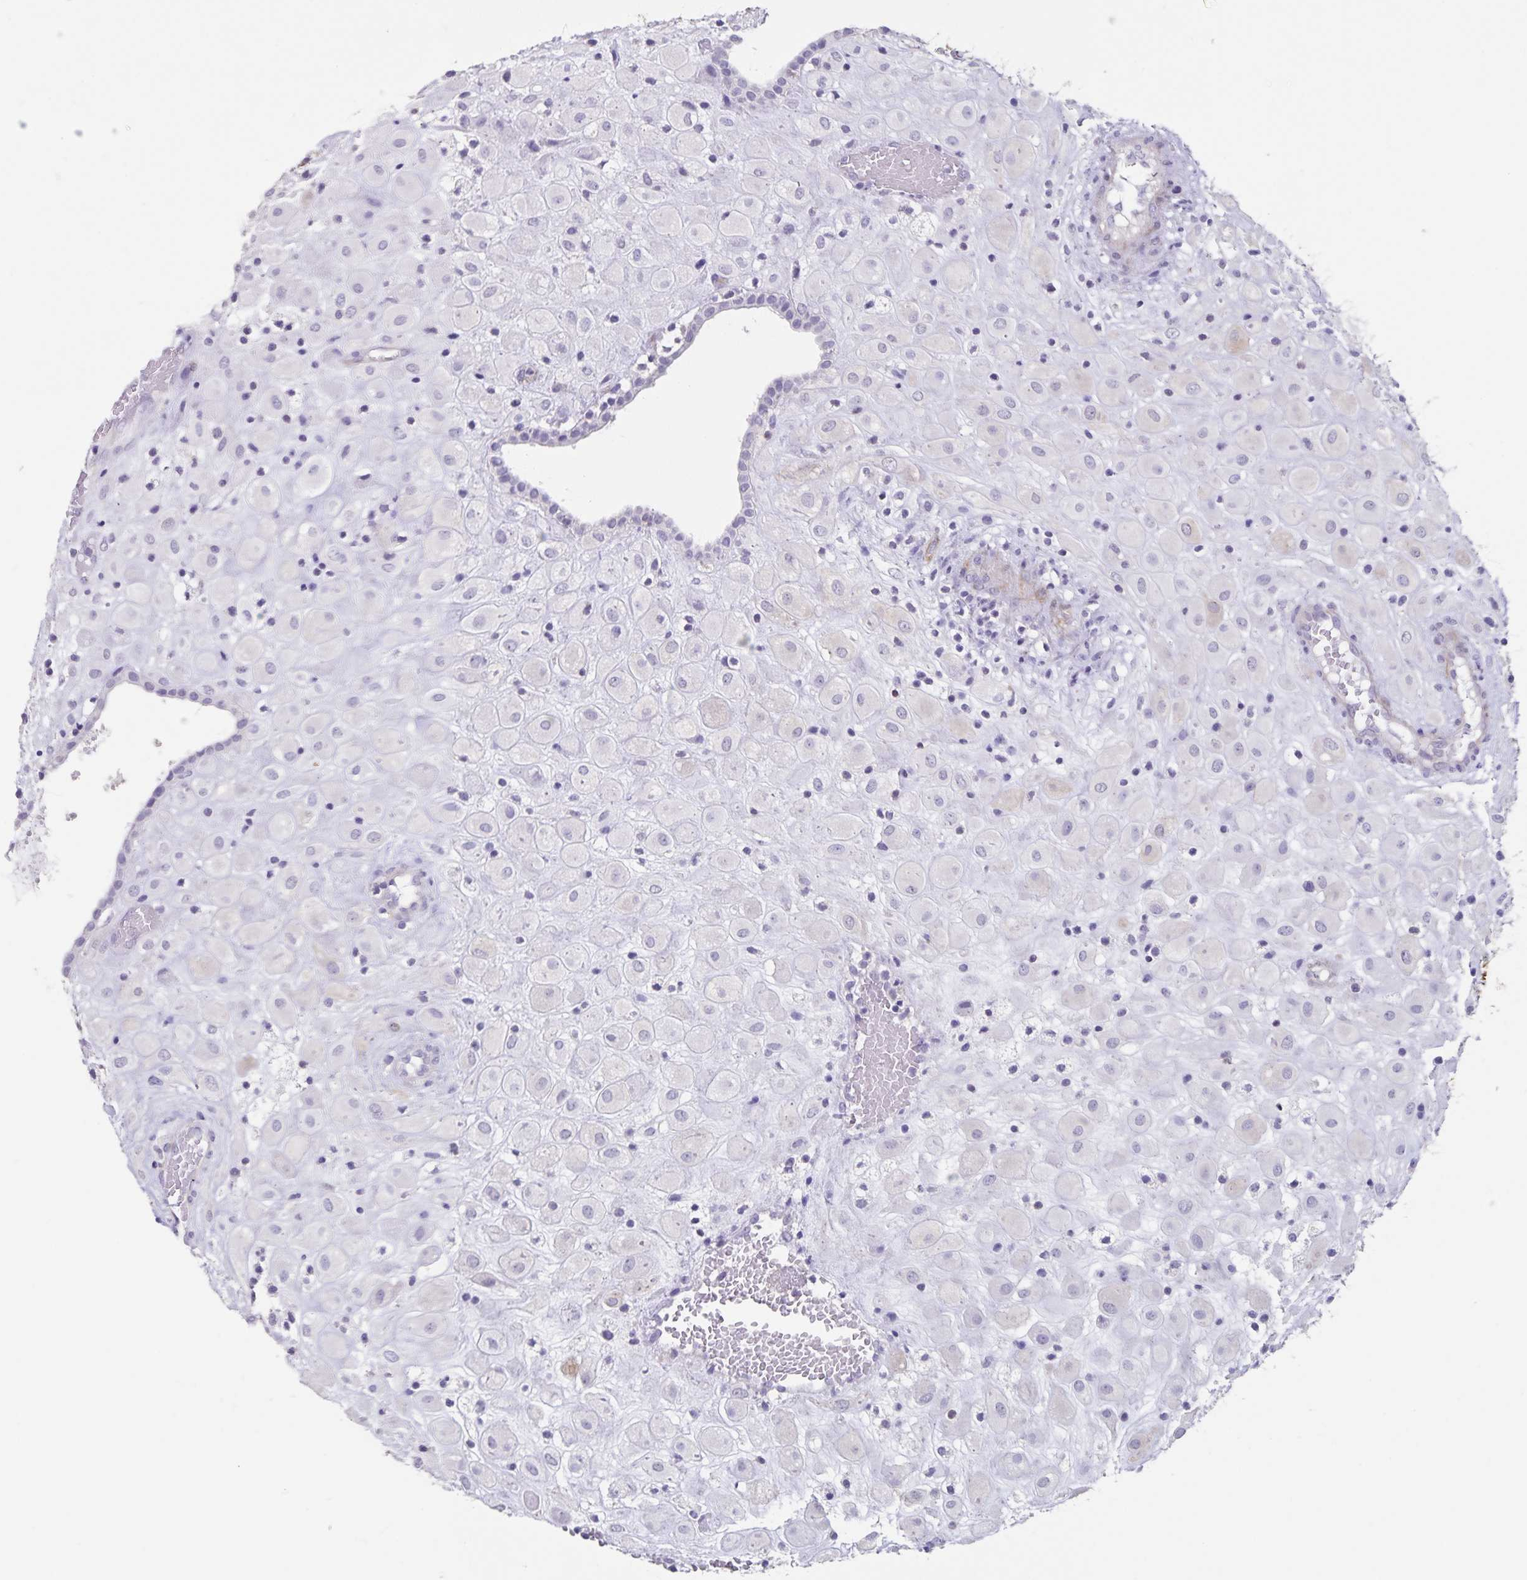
{"staining": {"intensity": "negative", "quantity": "none", "location": "none"}, "tissue": "placenta", "cell_type": "Decidual cells", "image_type": "normal", "snomed": [{"axis": "morphology", "description": "Normal tissue, NOS"}, {"axis": "topography", "description": "Placenta"}], "caption": "A high-resolution image shows IHC staining of unremarkable placenta, which reveals no significant positivity in decidual cells. (Stains: DAB immunohistochemistry (IHC) with hematoxylin counter stain, Microscopy: brightfield microscopy at high magnification).", "gene": "SYNM", "patient": {"sex": "female", "age": 24}}